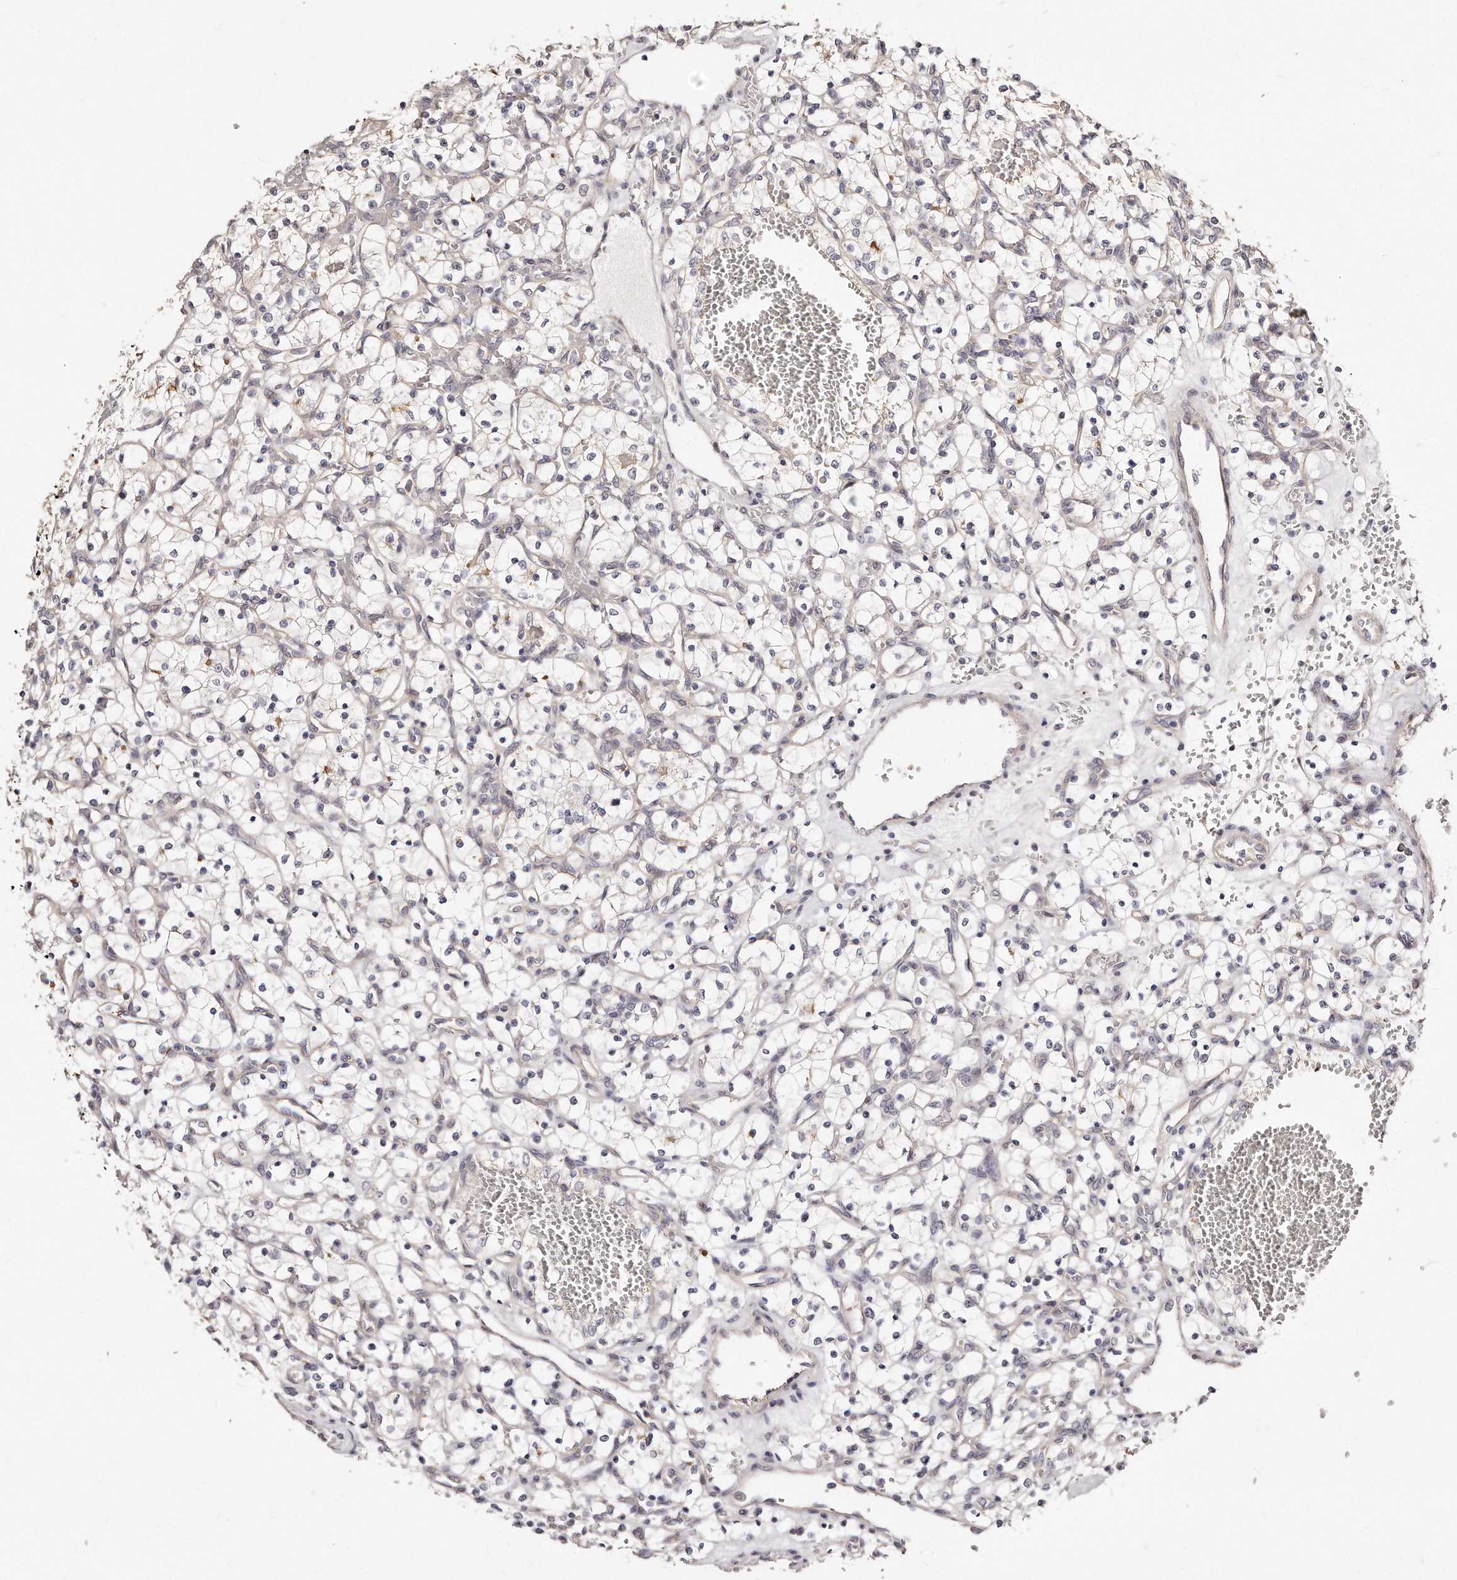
{"staining": {"intensity": "negative", "quantity": "none", "location": "none"}, "tissue": "renal cancer", "cell_type": "Tumor cells", "image_type": "cancer", "snomed": [{"axis": "morphology", "description": "Adenocarcinoma, NOS"}, {"axis": "topography", "description": "Kidney"}], "caption": "This image is of renal cancer stained with IHC to label a protein in brown with the nuclei are counter-stained blue. There is no staining in tumor cells.", "gene": "CASZ1", "patient": {"sex": "female", "age": 69}}